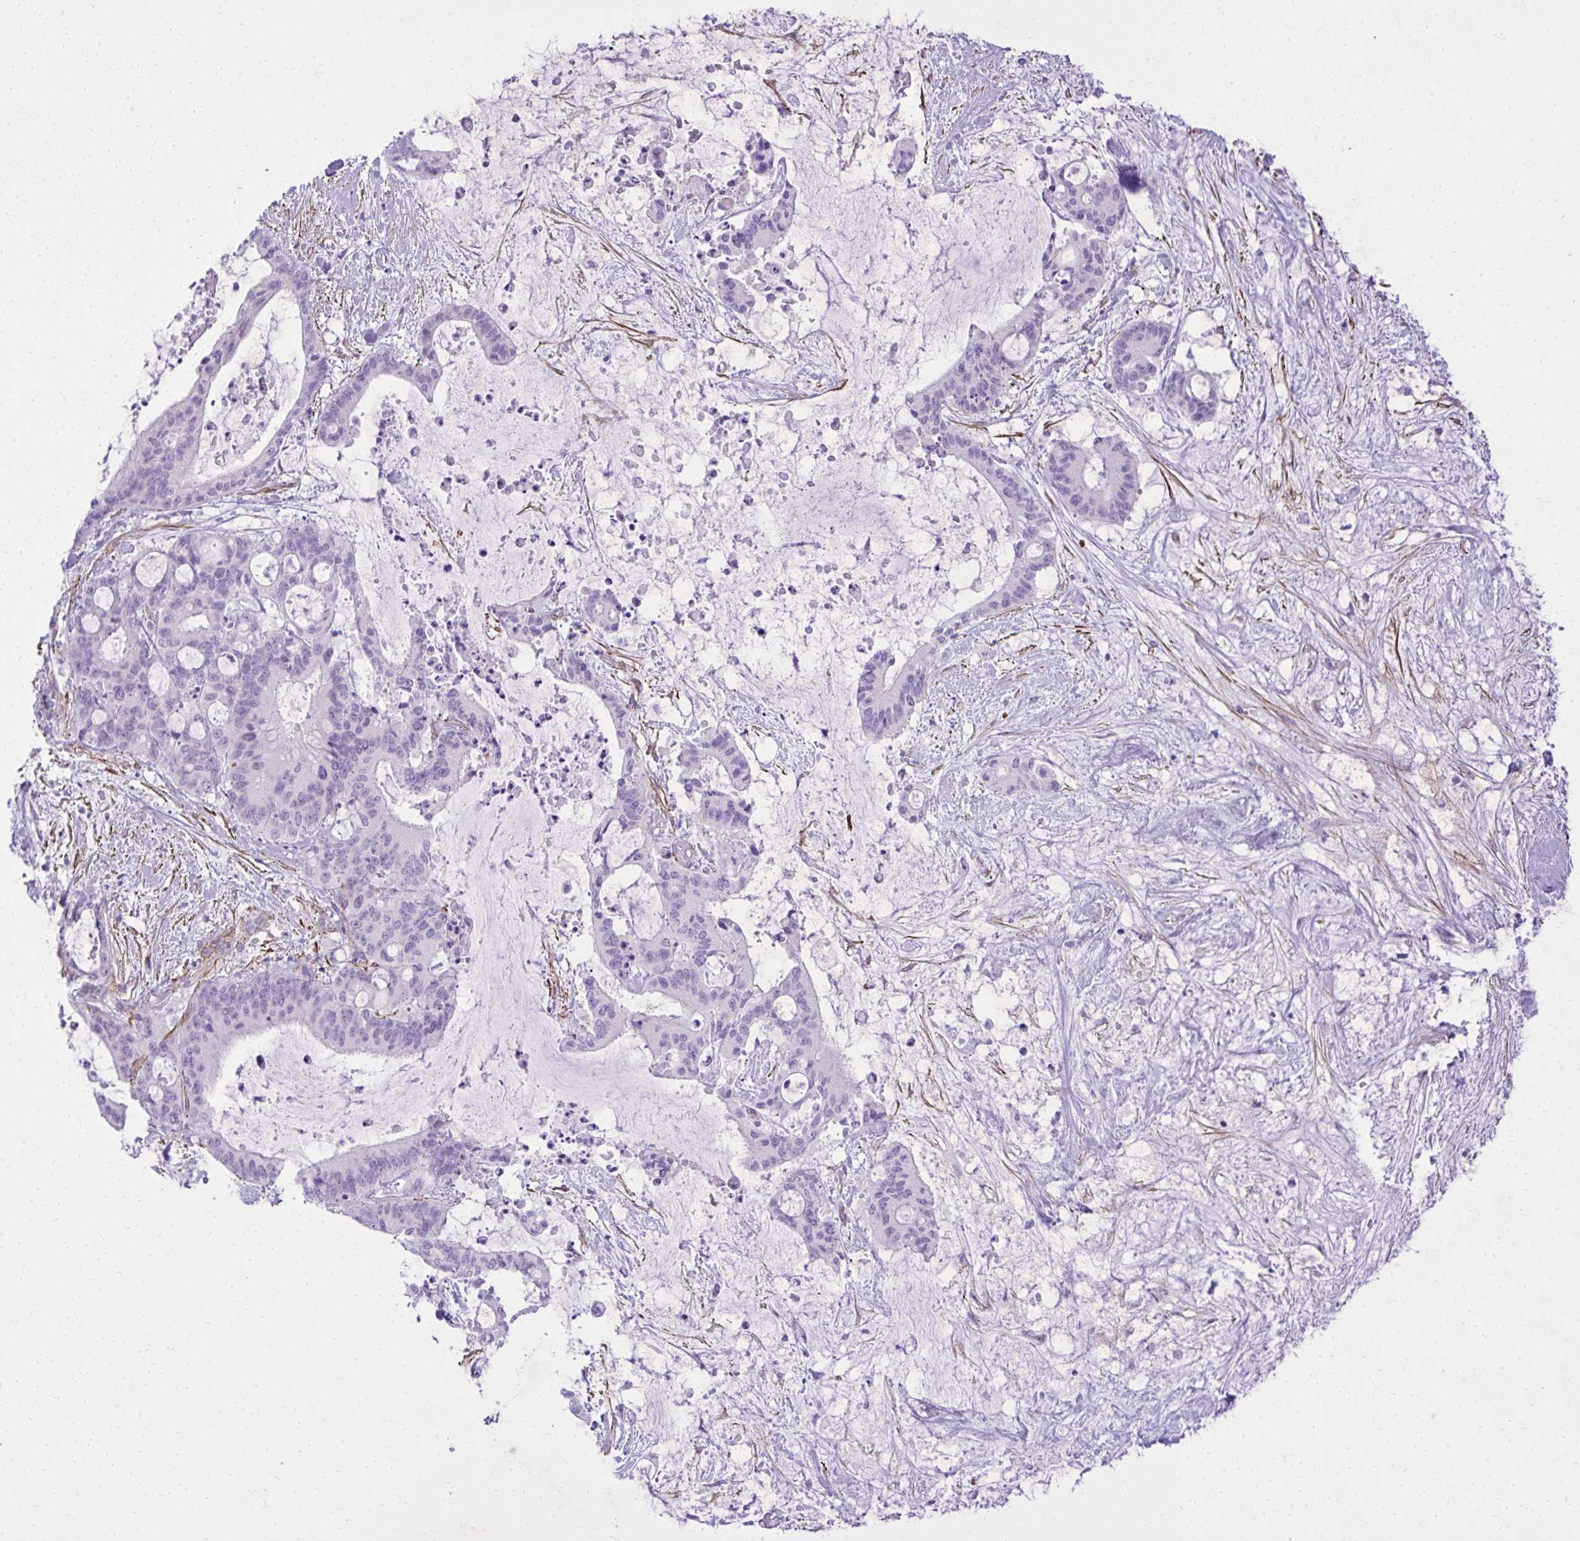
{"staining": {"intensity": "negative", "quantity": "none", "location": "none"}, "tissue": "liver cancer", "cell_type": "Tumor cells", "image_type": "cancer", "snomed": [{"axis": "morphology", "description": "Normal tissue, NOS"}, {"axis": "morphology", "description": "Cholangiocarcinoma"}, {"axis": "topography", "description": "Liver"}, {"axis": "topography", "description": "Peripheral nerve tissue"}], "caption": "This is an IHC image of human liver cholangiocarcinoma. There is no positivity in tumor cells.", "gene": "PITPNM3", "patient": {"sex": "female", "age": 73}}